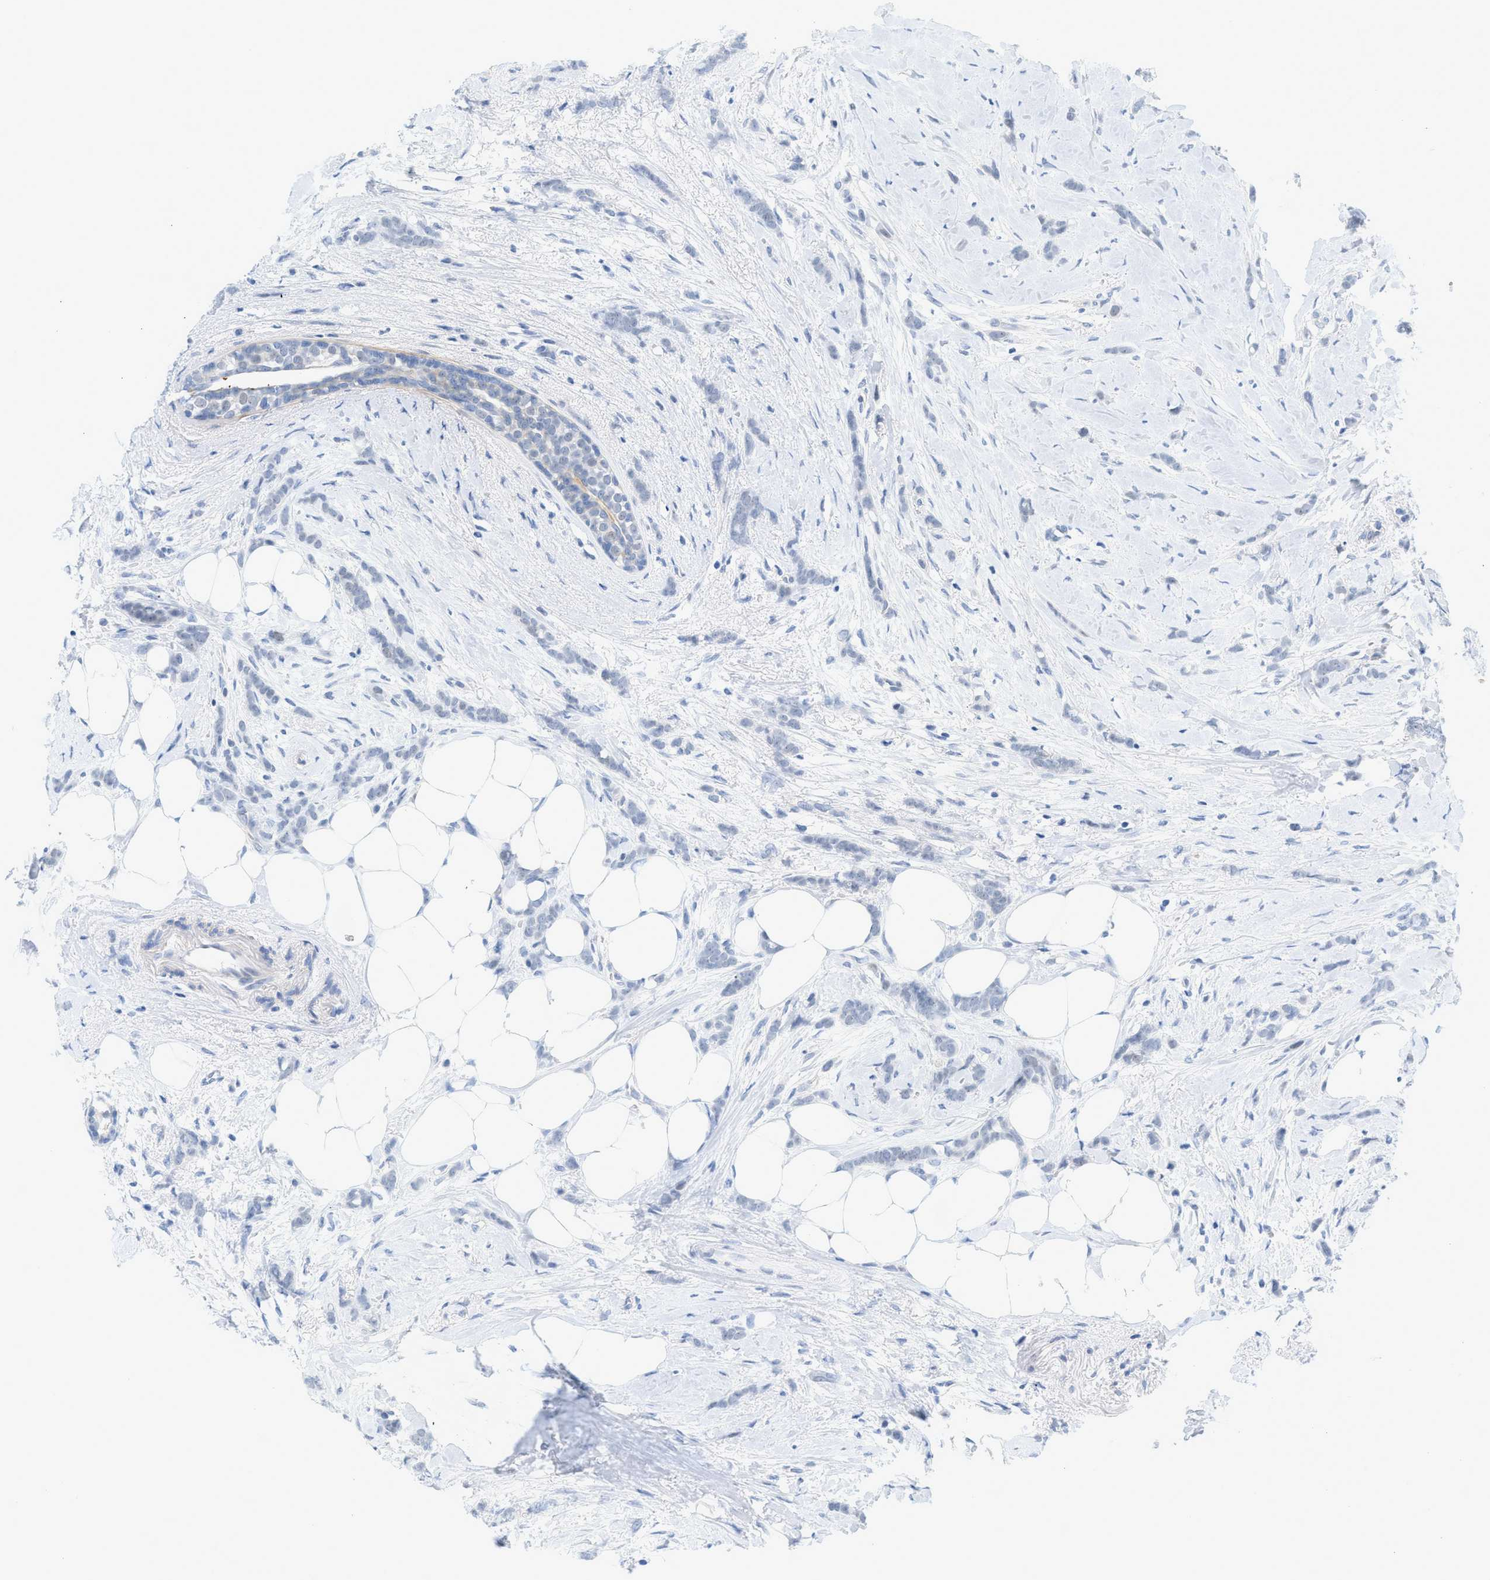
{"staining": {"intensity": "negative", "quantity": "none", "location": "none"}, "tissue": "breast cancer", "cell_type": "Tumor cells", "image_type": "cancer", "snomed": [{"axis": "morphology", "description": "Lobular carcinoma, in situ"}, {"axis": "morphology", "description": "Lobular carcinoma"}, {"axis": "topography", "description": "Breast"}], "caption": "An IHC histopathology image of lobular carcinoma in situ (breast) is shown. There is no staining in tumor cells of lobular carcinoma in situ (breast). The staining is performed using DAB brown chromogen with nuclei counter-stained in using hematoxylin.", "gene": "HLTF", "patient": {"sex": "female", "age": 41}}